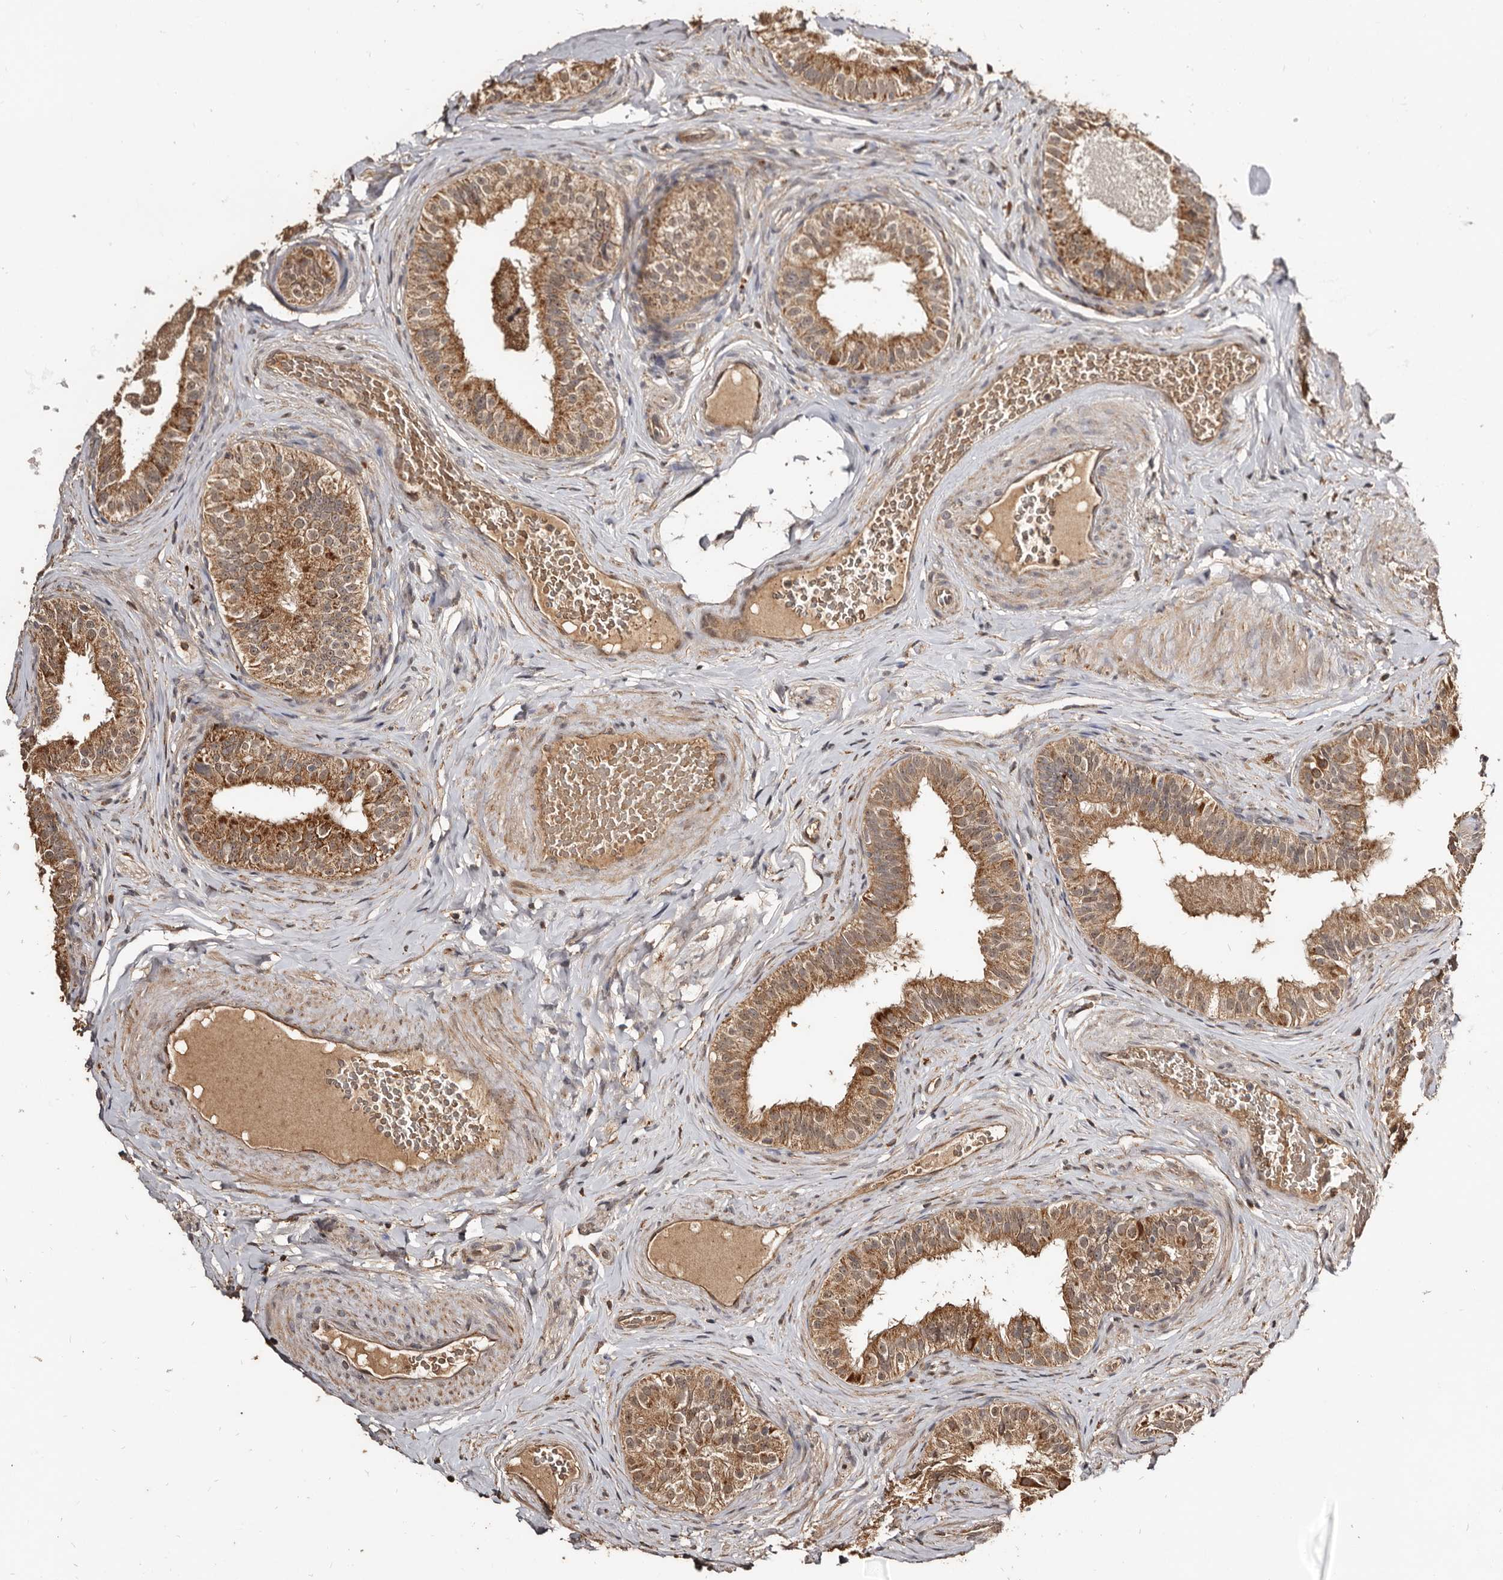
{"staining": {"intensity": "moderate", "quantity": ">75%", "location": "cytoplasmic/membranous"}, "tissue": "epididymis", "cell_type": "Glandular cells", "image_type": "normal", "snomed": [{"axis": "morphology", "description": "Normal tissue, NOS"}, {"axis": "topography", "description": "Epididymis"}], "caption": "Immunohistochemistry (IHC) staining of benign epididymis, which exhibits medium levels of moderate cytoplasmic/membranous positivity in about >75% of glandular cells indicating moderate cytoplasmic/membranous protein positivity. The staining was performed using DAB (3,3'-diaminobenzidine) (brown) for protein detection and nuclei were counterstained in hematoxylin (blue).", "gene": "AKAP7", "patient": {"sex": "male", "age": 49}}